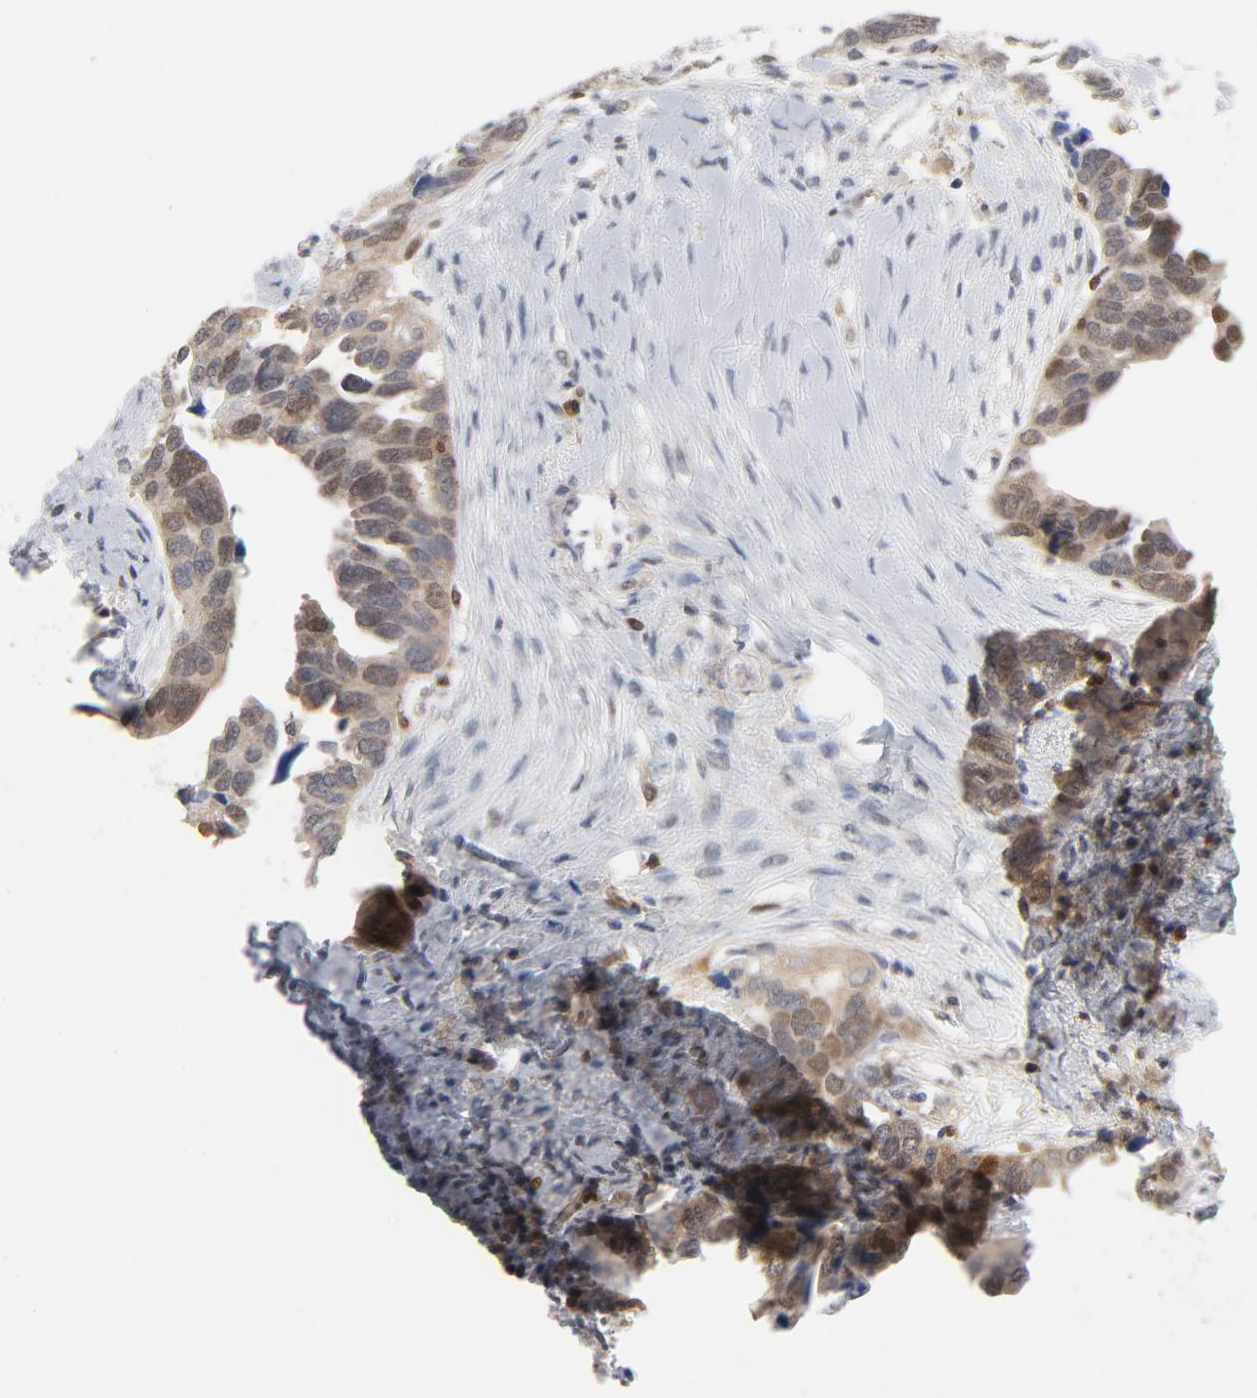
{"staining": {"intensity": "moderate", "quantity": ">75%", "location": "cytoplasmic/membranous"}, "tissue": "ovarian cancer", "cell_type": "Tumor cells", "image_type": "cancer", "snomed": [{"axis": "morphology", "description": "Cystadenocarcinoma, serous, NOS"}, {"axis": "topography", "description": "Ovary"}], "caption": "Moderate cytoplasmic/membranous protein expression is seen in approximately >75% of tumor cells in ovarian serous cystadenocarcinoma.", "gene": "PRDX1", "patient": {"sex": "female", "age": 63}}